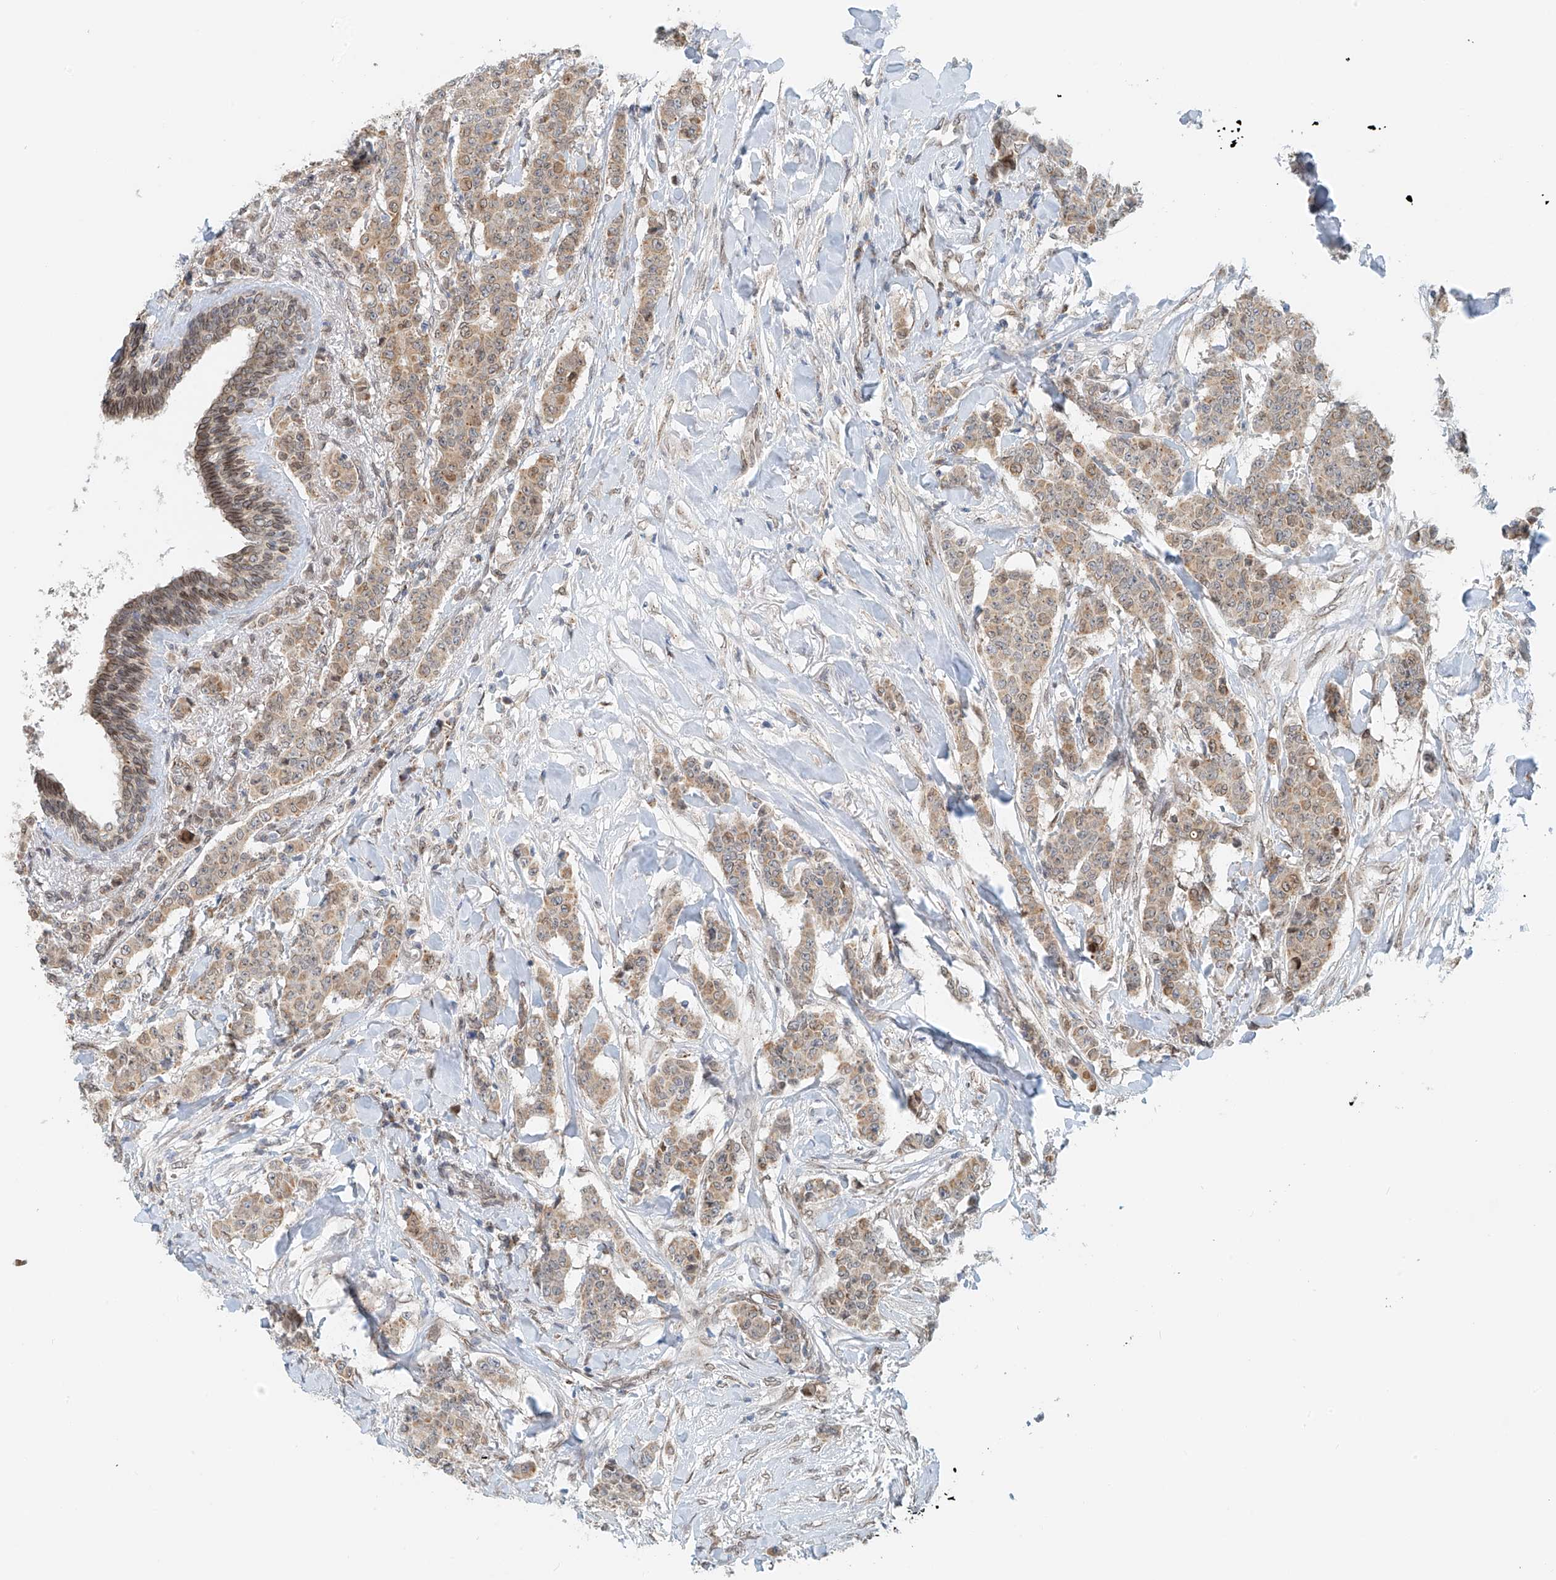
{"staining": {"intensity": "weak", "quantity": ">75%", "location": "cytoplasmic/membranous"}, "tissue": "breast cancer", "cell_type": "Tumor cells", "image_type": "cancer", "snomed": [{"axis": "morphology", "description": "Duct carcinoma"}, {"axis": "topography", "description": "Breast"}], "caption": "Protein staining demonstrates weak cytoplasmic/membranous positivity in about >75% of tumor cells in breast cancer.", "gene": "STARD9", "patient": {"sex": "female", "age": 40}}